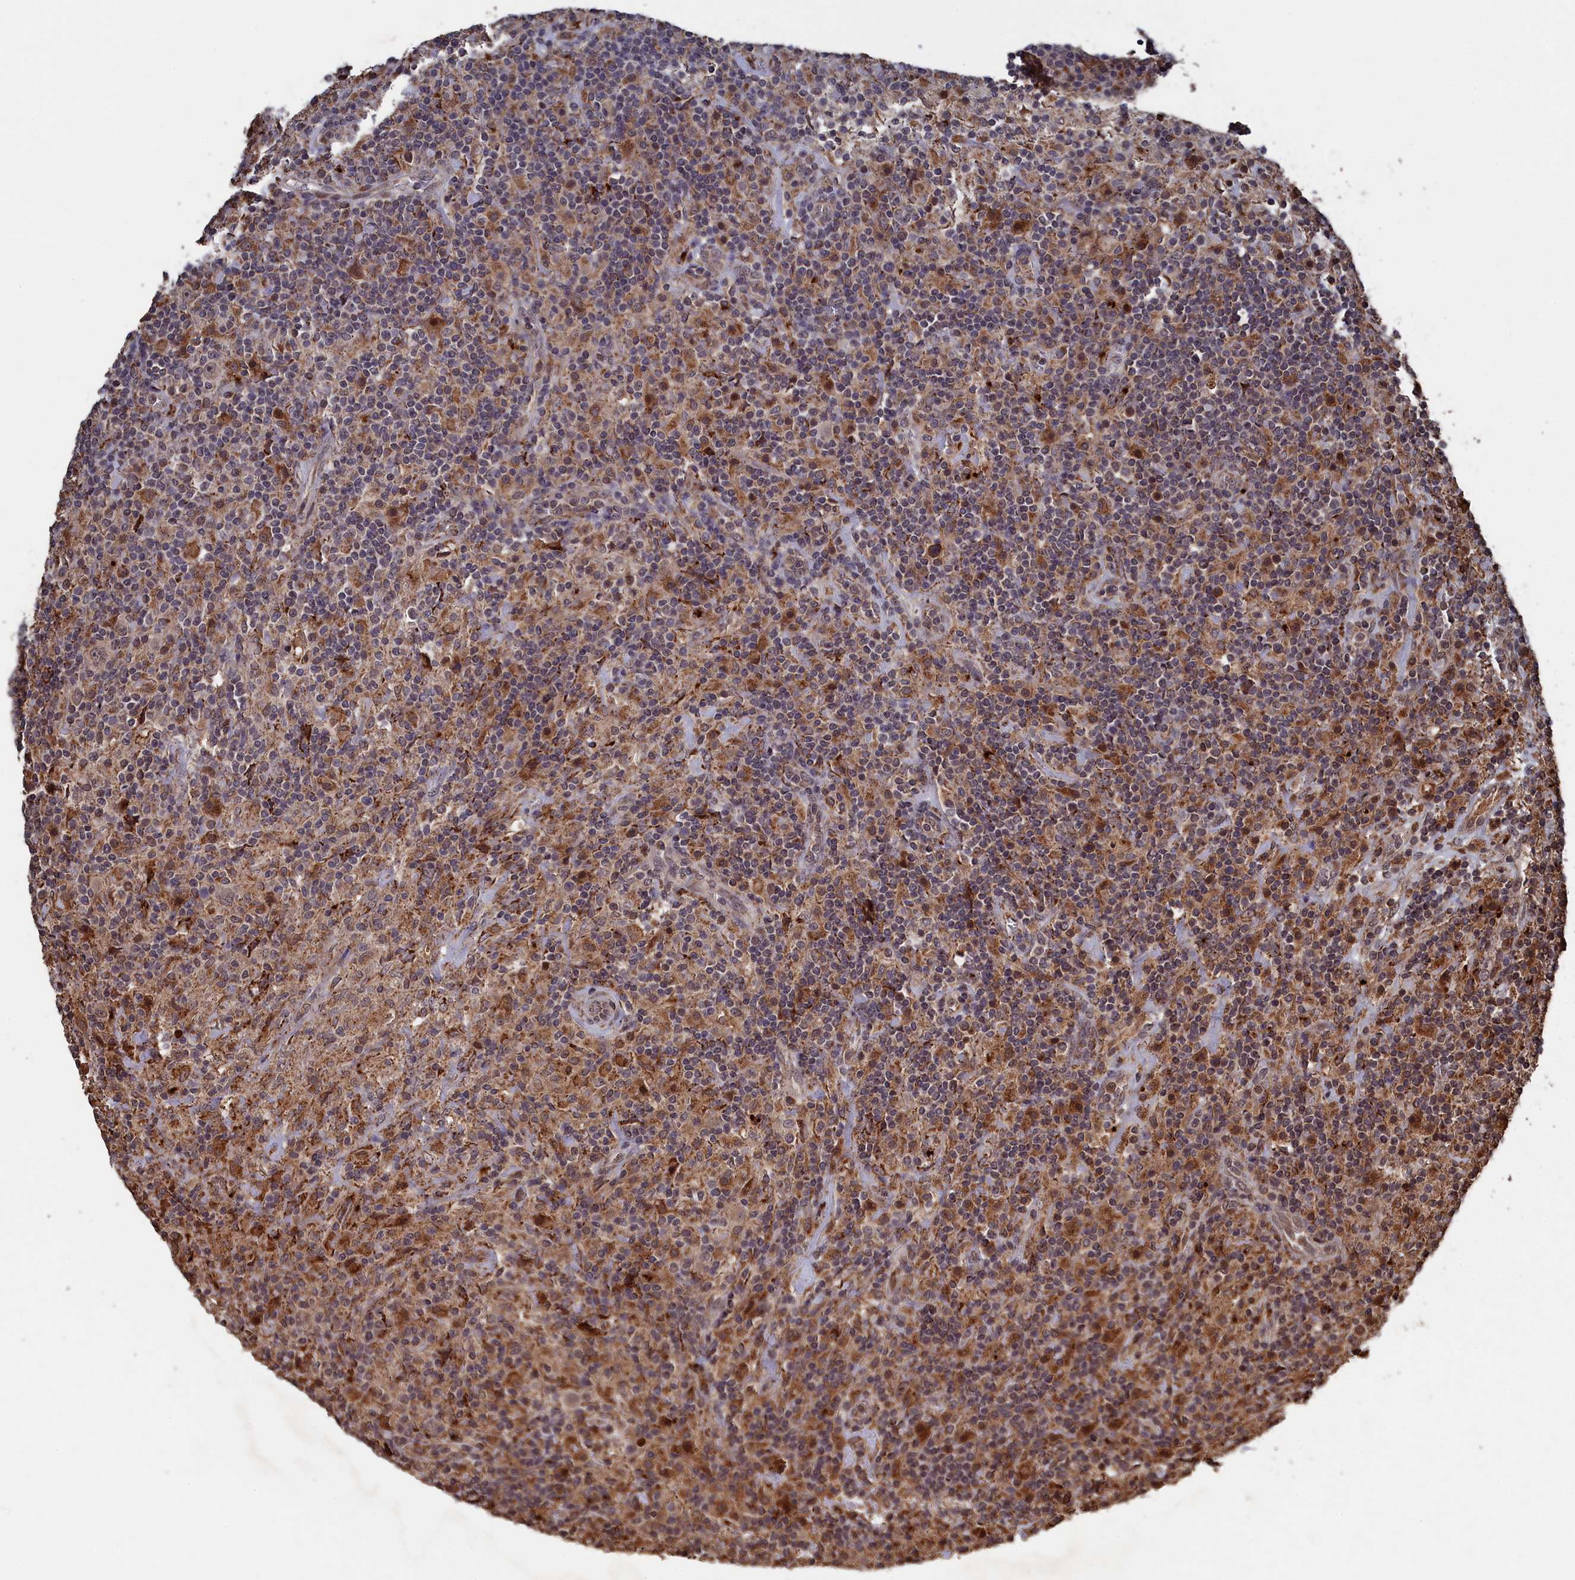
{"staining": {"intensity": "moderate", "quantity": "25%-75%", "location": "cytoplasmic/membranous"}, "tissue": "lymphoma", "cell_type": "Tumor cells", "image_type": "cancer", "snomed": [{"axis": "morphology", "description": "Hodgkin's disease, NOS"}, {"axis": "topography", "description": "Lymph node"}], "caption": "Protein expression analysis of human lymphoma reveals moderate cytoplasmic/membranous staining in about 25%-75% of tumor cells.", "gene": "CEACAM21", "patient": {"sex": "male", "age": 70}}